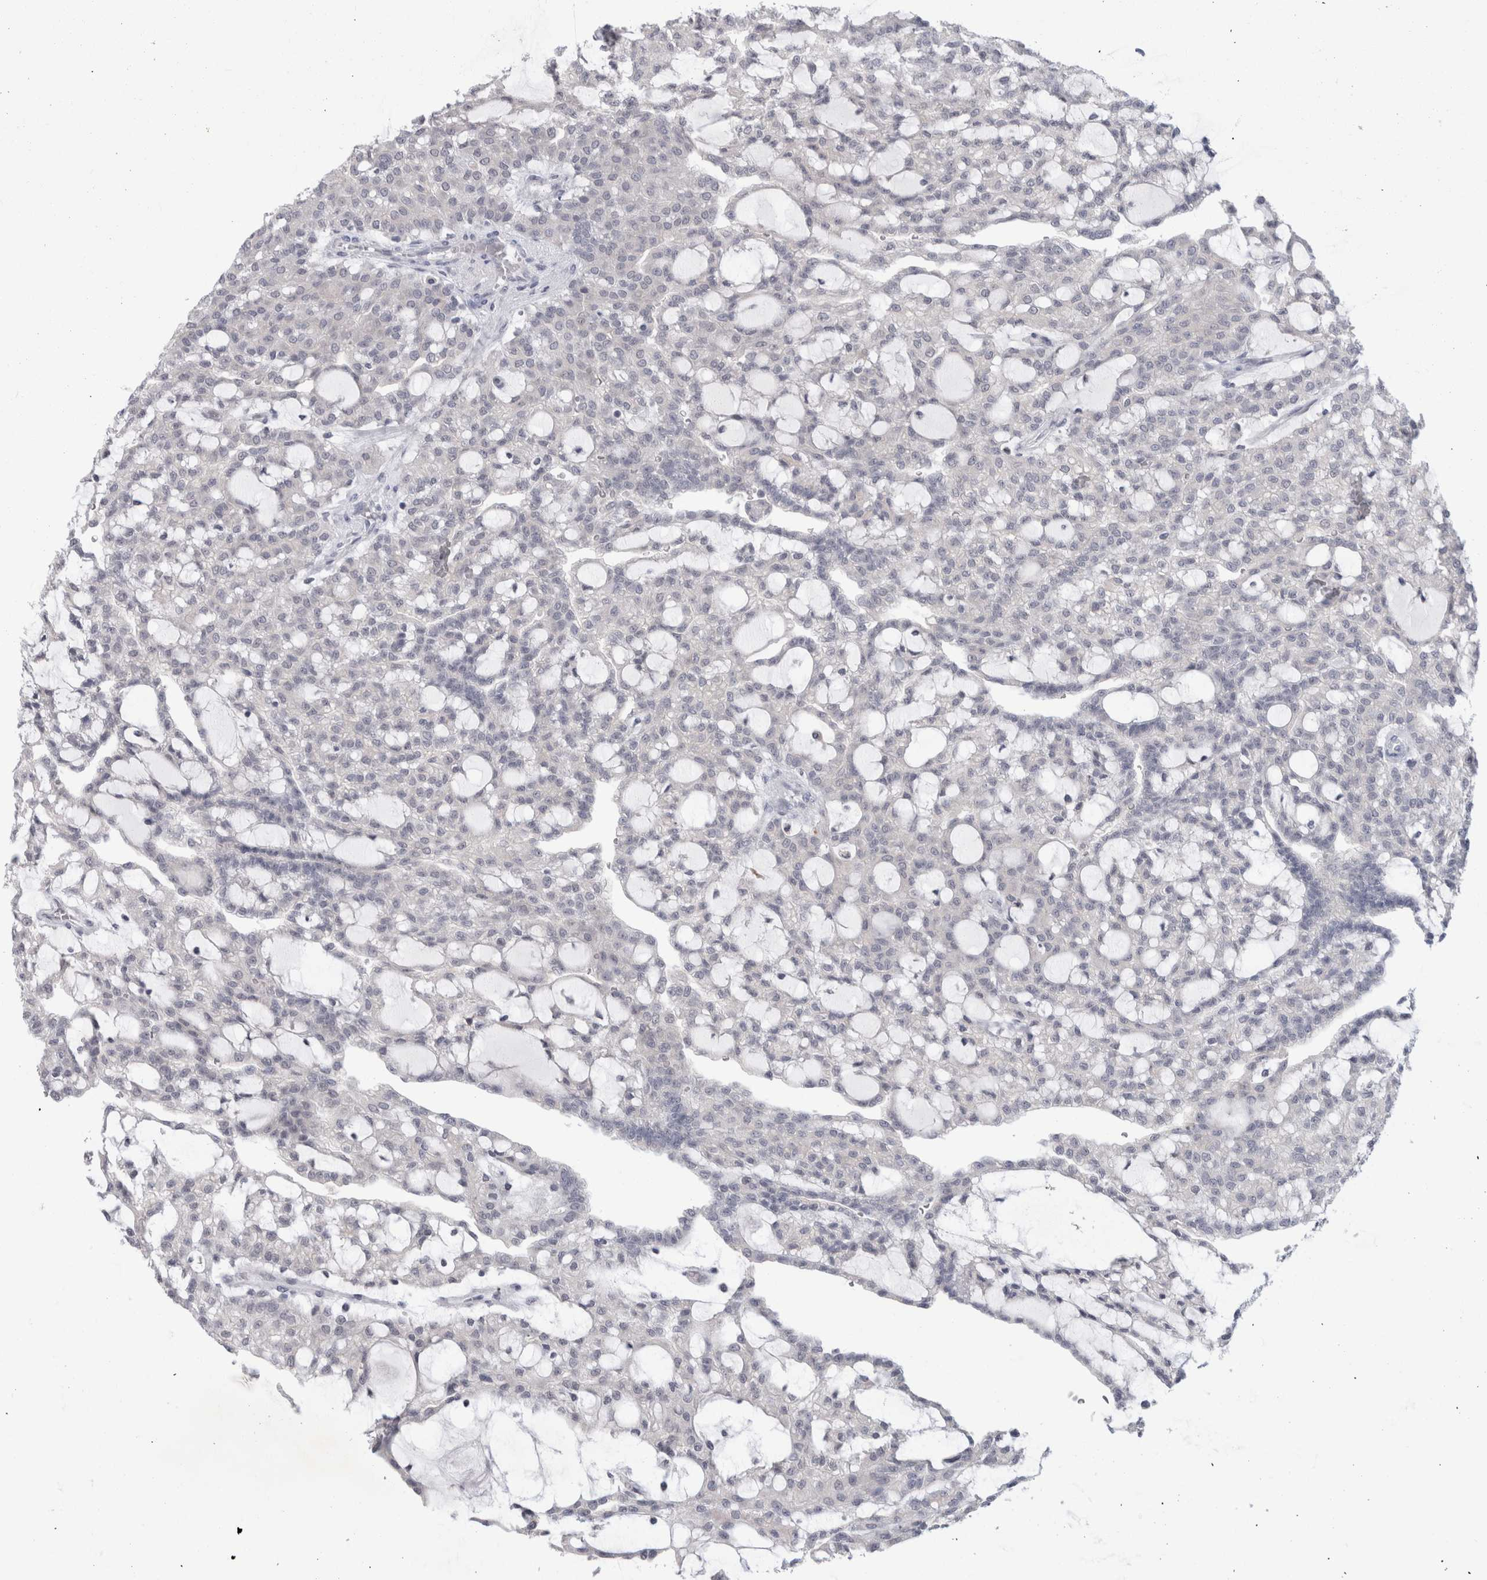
{"staining": {"intensity": "negative", "quantity": "none", "location": "none"}, "tissue": "renal cancer", "cell_type": "Tumor cells", "image_type": "cancer", "snomed": [{"axis": "morphology", "description": "Adenocarcinoma, NOS"}, {"axis": "topography", "description": "Kidney"}], "caption": "An image of human renal cancer (adenocarcinoma) is negative for staining in tumor cells.", "gene": "NIPA1", "patient": {"sex": "male", "age": 63}}